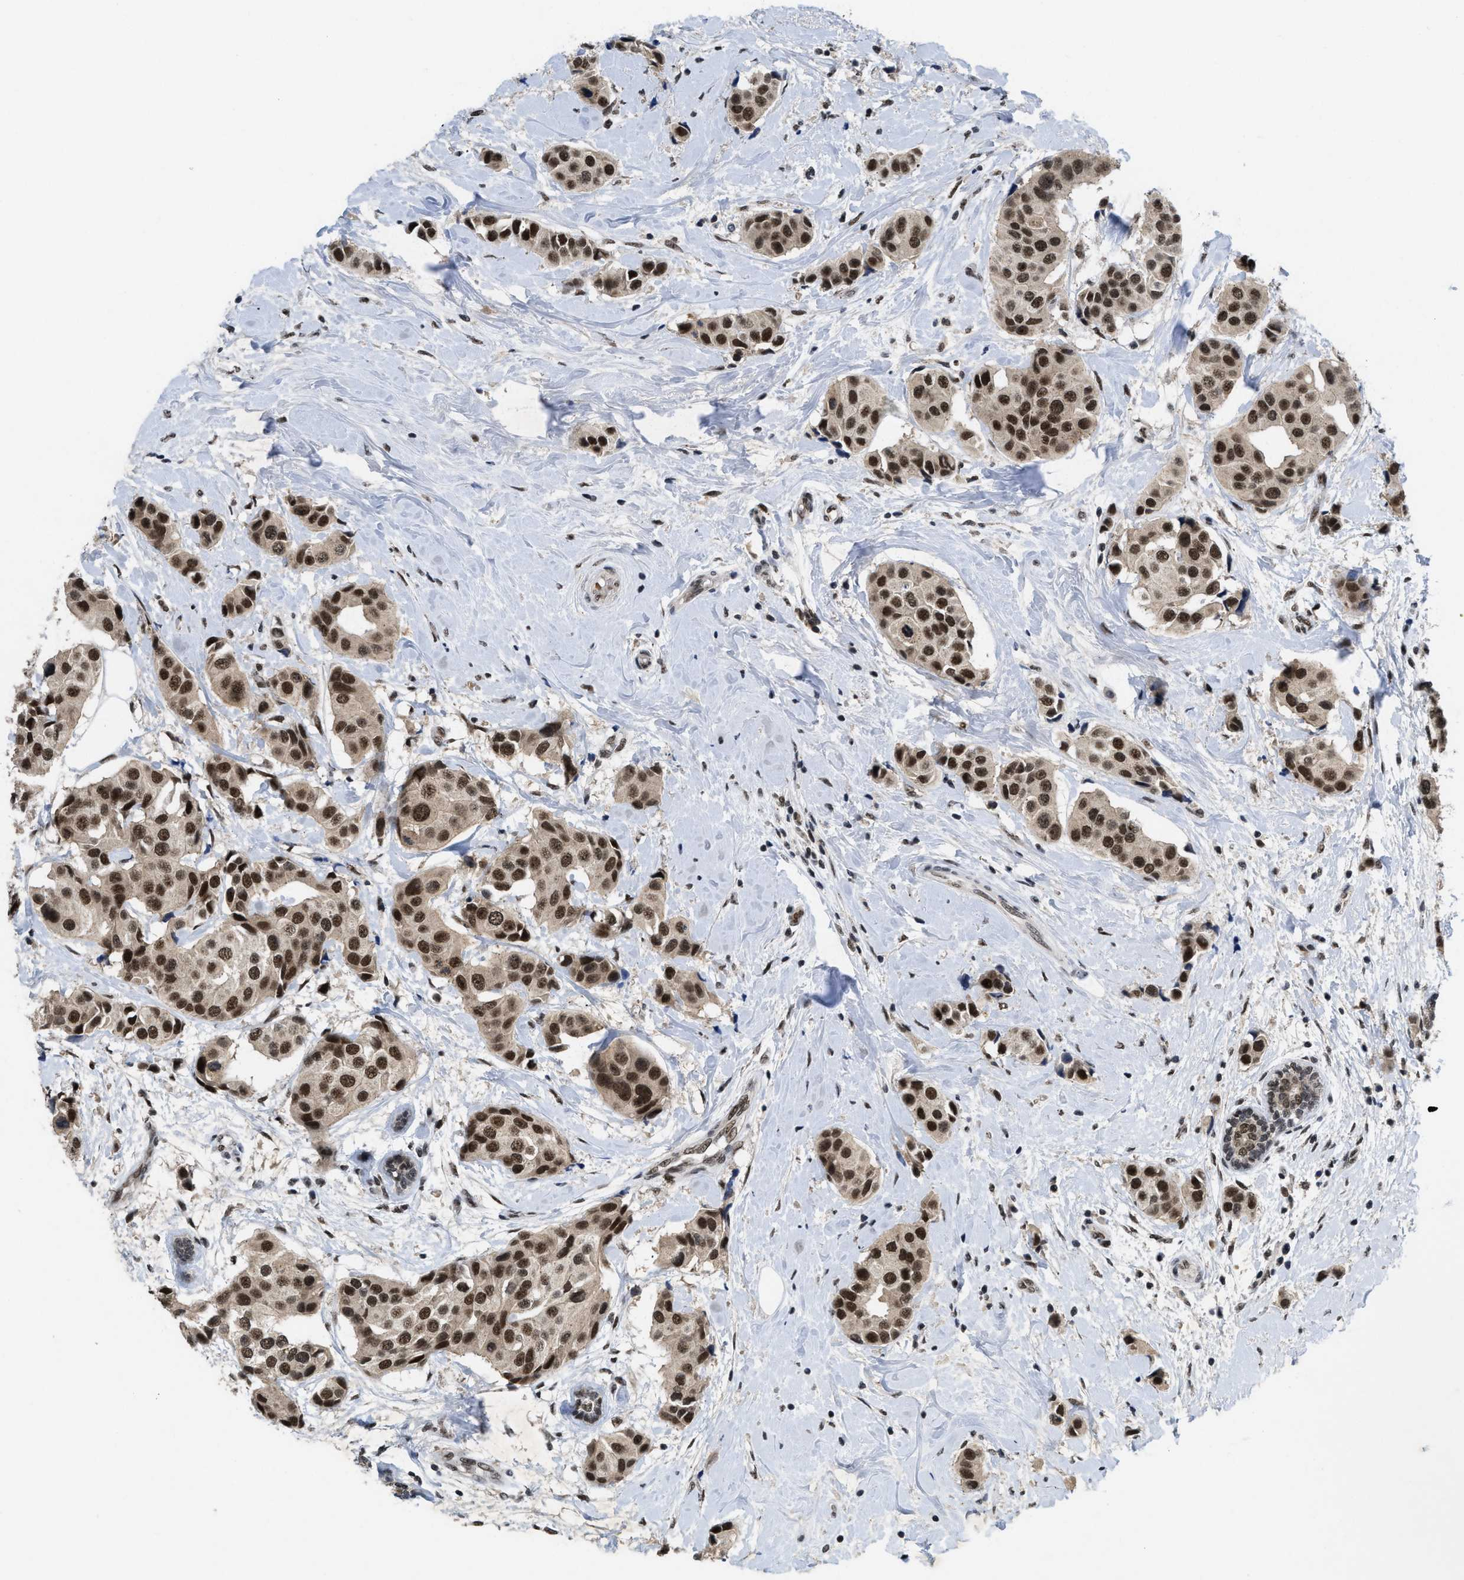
{"staining": {"intensity": "strong", "quantity": ">75%", "location": "nuclear"}, "tissue": "breast cancer", "cell_type": "Tumor cells", "image_type": "cancer", "snomed": [{"axis": "morphology", "description": "Normal tissue, NOS"}, {"axis": "morphology", "description": "Duct carcinoma"}, {"axis": "topography", "description": "Breast"}], "caption": "Breast intraductal carcinoma stained for a protein (brown) shows strong nuclear positive expression in about >75% of tumor cells.", "gene": "ZNF346", "patient": {"sex": "female", "age": 39}}